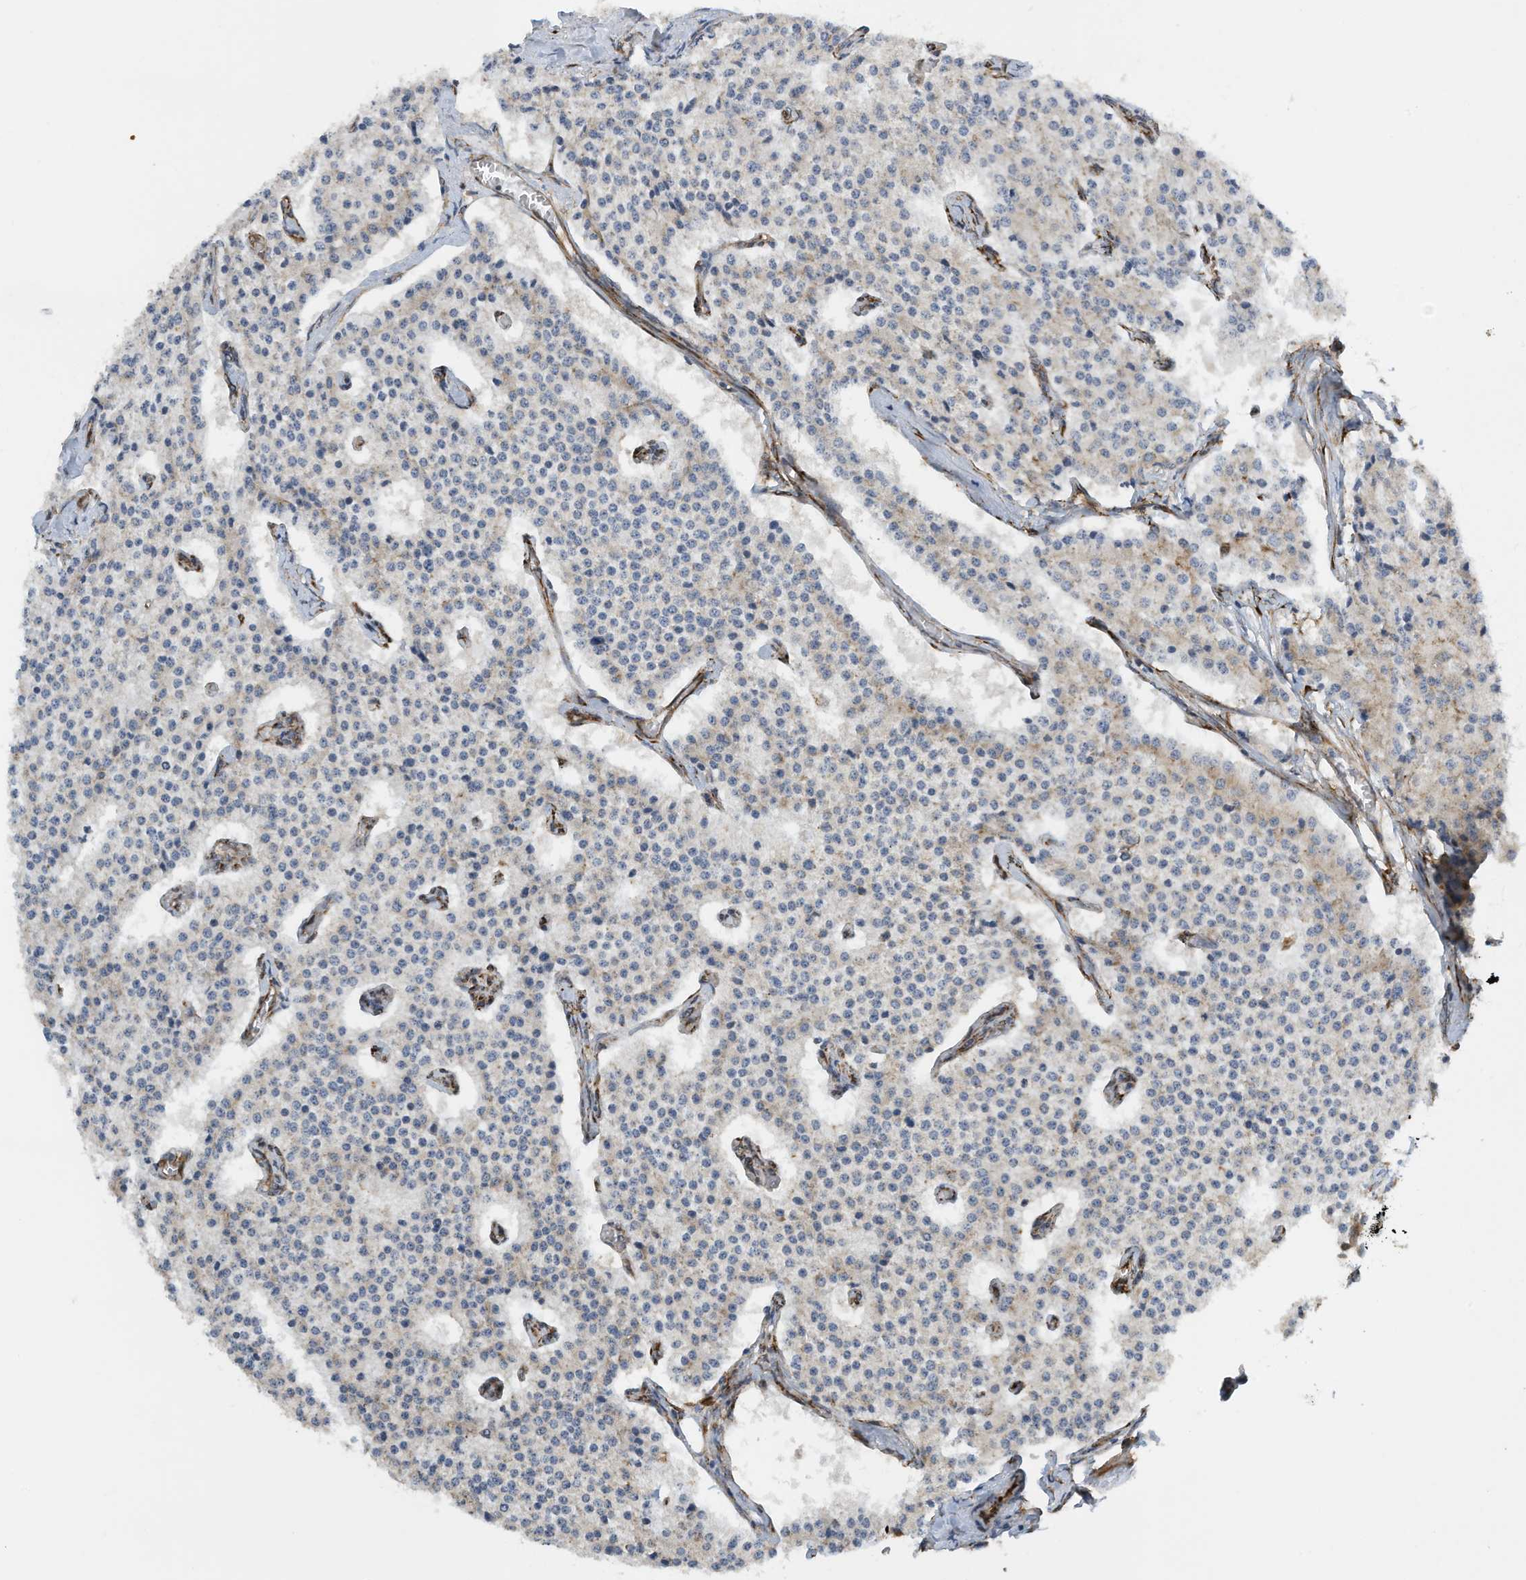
{"staining": {"intensity": "weak", "quantity": "<25%", "location": "cytoplasmic/membranous"}, "tissue": "carcinoid", "cell_type": "Tumor cells", "image_type": "cancer", "snomed": [{"axis": "morphology", "description": "Carcinoid, malignant, NOS"}, {"axis": "topography", "description": "Colon"}], "caption": "Immunohistochemistry image of human carcinoid stained for a protein (brown), which shows no staining in tumor cells.", "gene": "ZBTB45", "patient": {"sex": "female", "age": 52}}